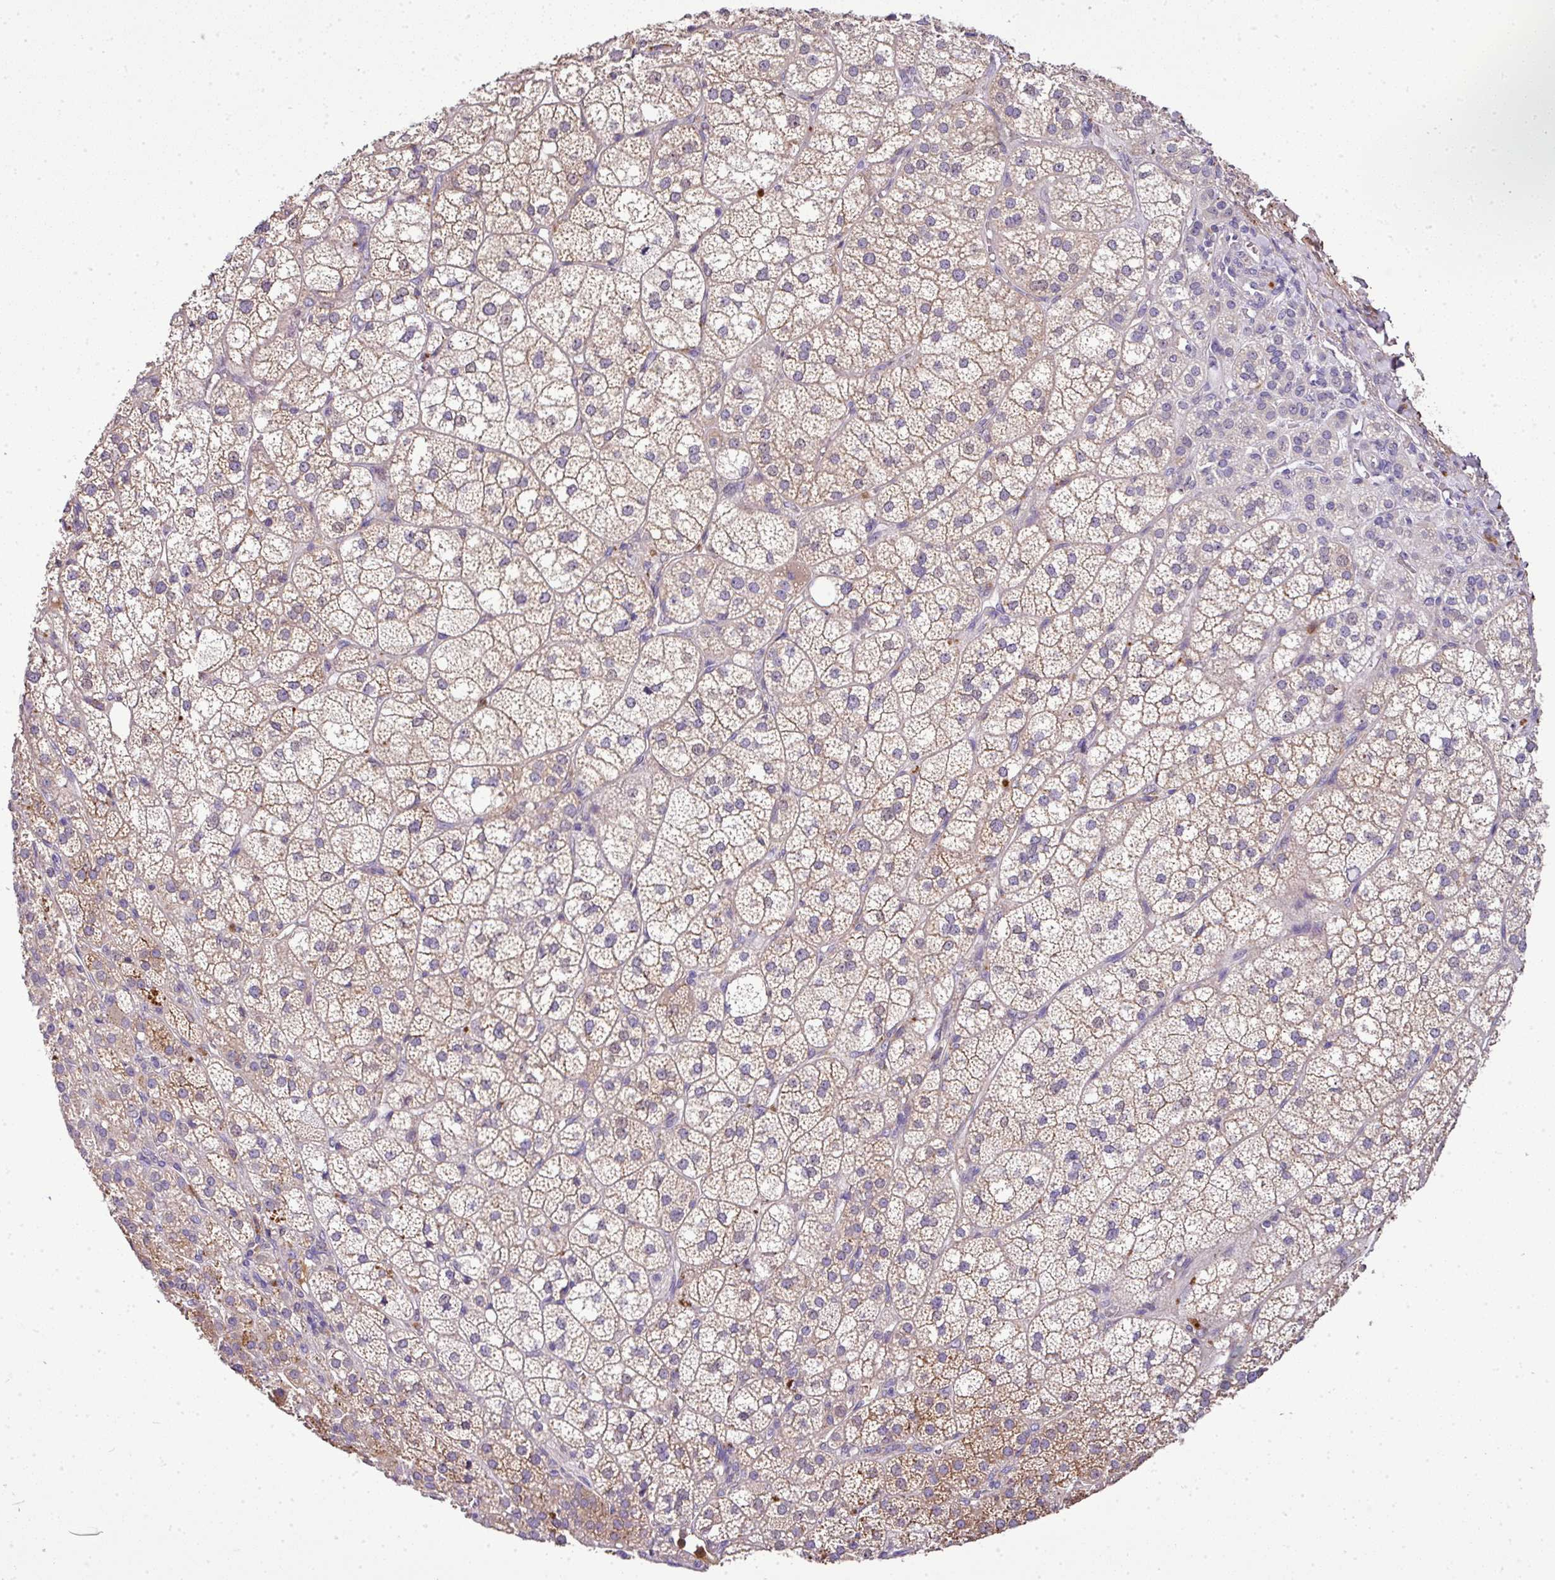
{"staining": {"intensity": "moderate", "quantity": ">75%", "location": "cytoplasmic/membranous"}, "tissue": "adrenal gland", "cell_type": "Glandular cells", "image_type": "normal", "snomed": [{"axis": "morphology", "description": "Normal tissue, NOS"}, {"axis": "topography", "description": "Adrenal gland"}], "caption": "IHC staining of normal adrenal gland, which displays medium levels of moderate cytoplasmic/membranous expression in about >75% of glandular cells indicating moderate cytoplasmic/membranous protein staining. The staining was performed using DAB (brown) for protein detection and nuclei were counterstained in hematoxylin (blue).", "gene": "CAB39L", "patient": {"sex": "female", "age": 60}}